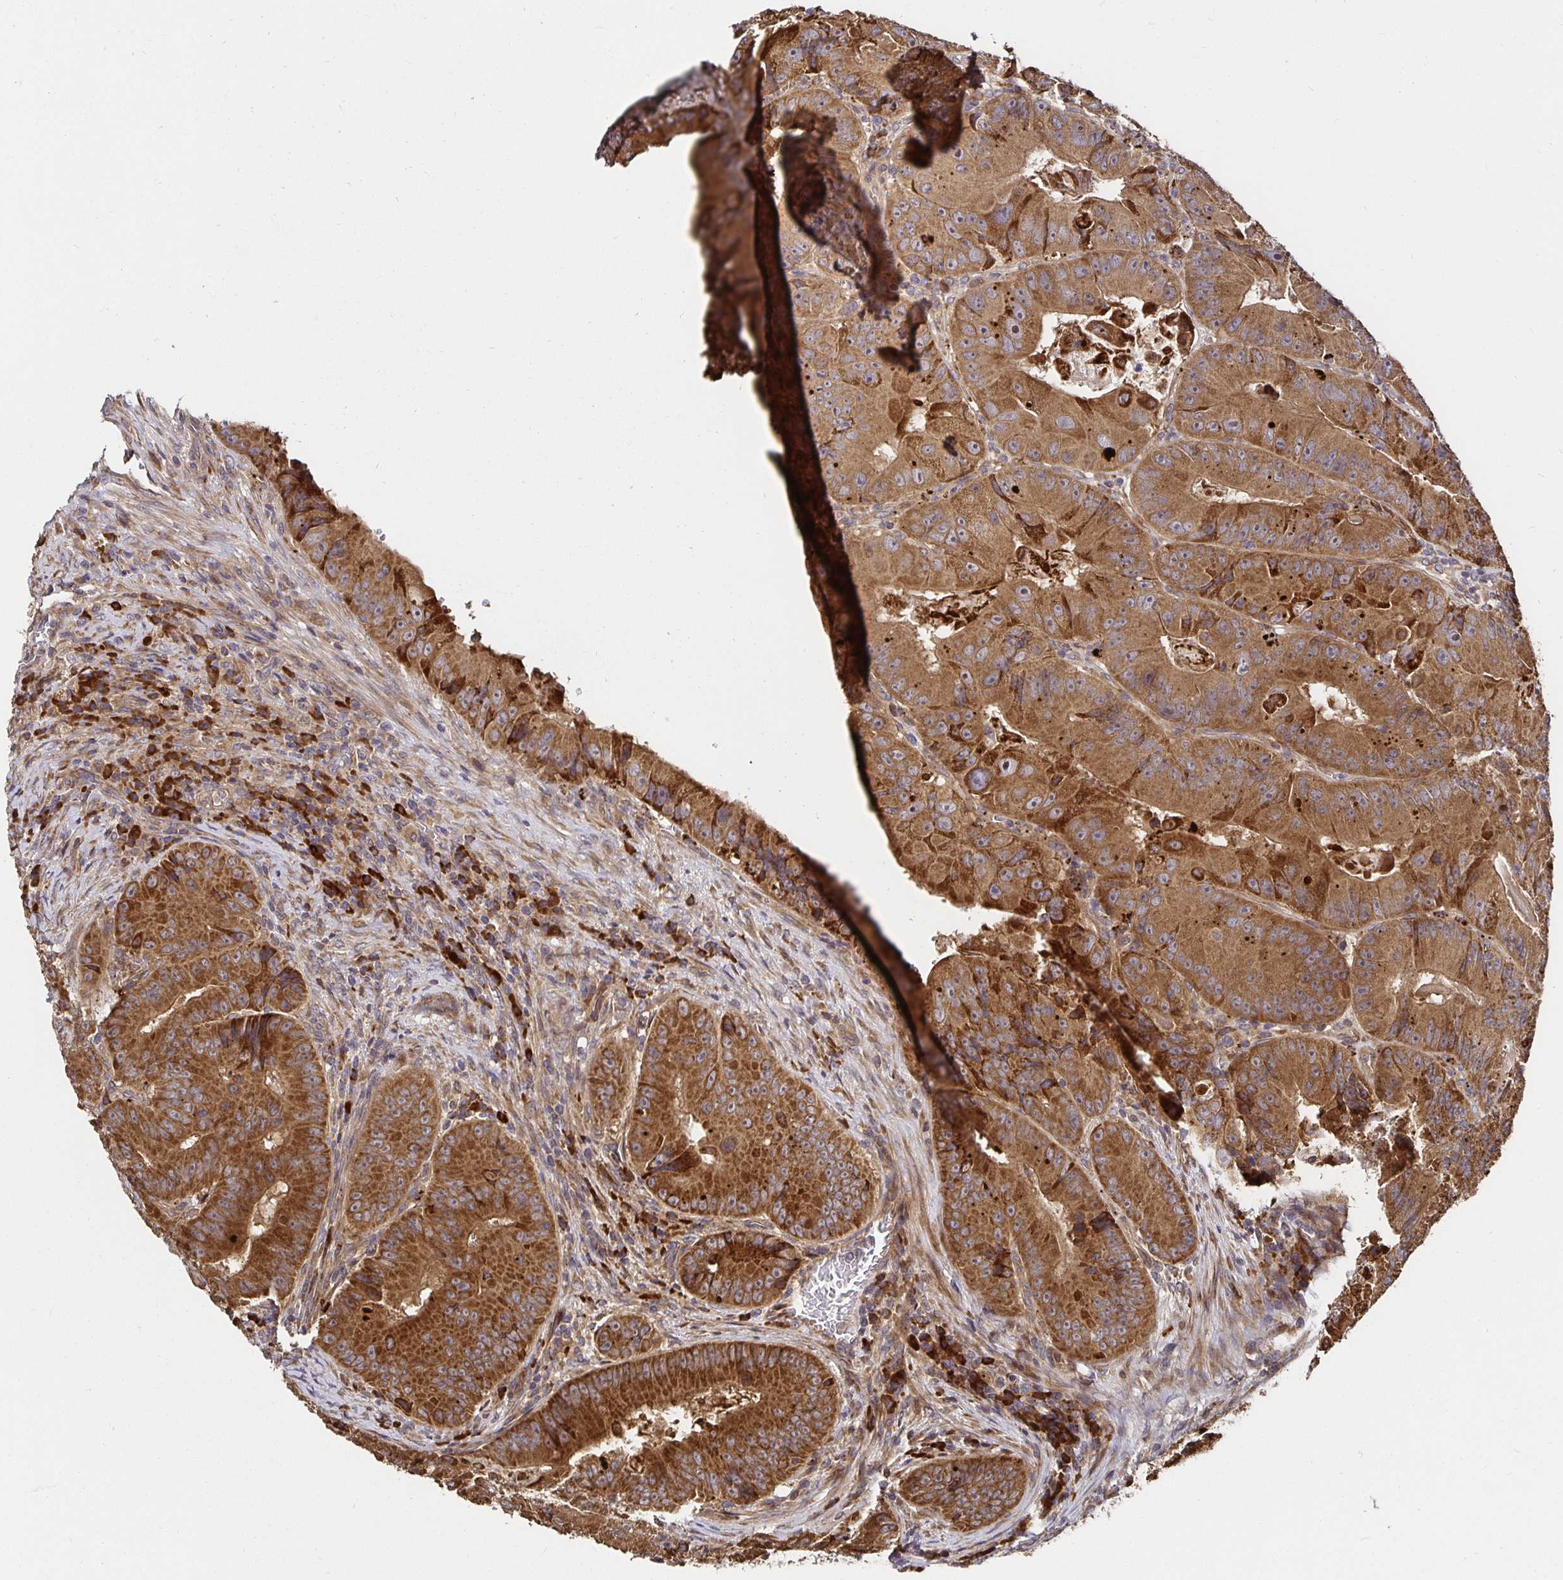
{"staining": {"intensity": "strong", "quantity": ">75%", "location": "cytoplasmic/membranous"}, "tissue": "colorectal cancer", "cell_type": "Tumor cells", "image_type": "cancer", "snomed": [{"axis": "morphology", "description": "Adenocarcinoma, NOS"}, {"axis": "topography", "description": "Colon"}], "caption": "DAB (3,3'-diaminobenzidine) immunohistochemical staining of human colorectal adenocarcinoma exhibits strong cytoplasmic/membranous protein positivity in approximately >75% of tumor cells.", "gene": "MLST8", "patient": {"sex": "female", "age": 86}}